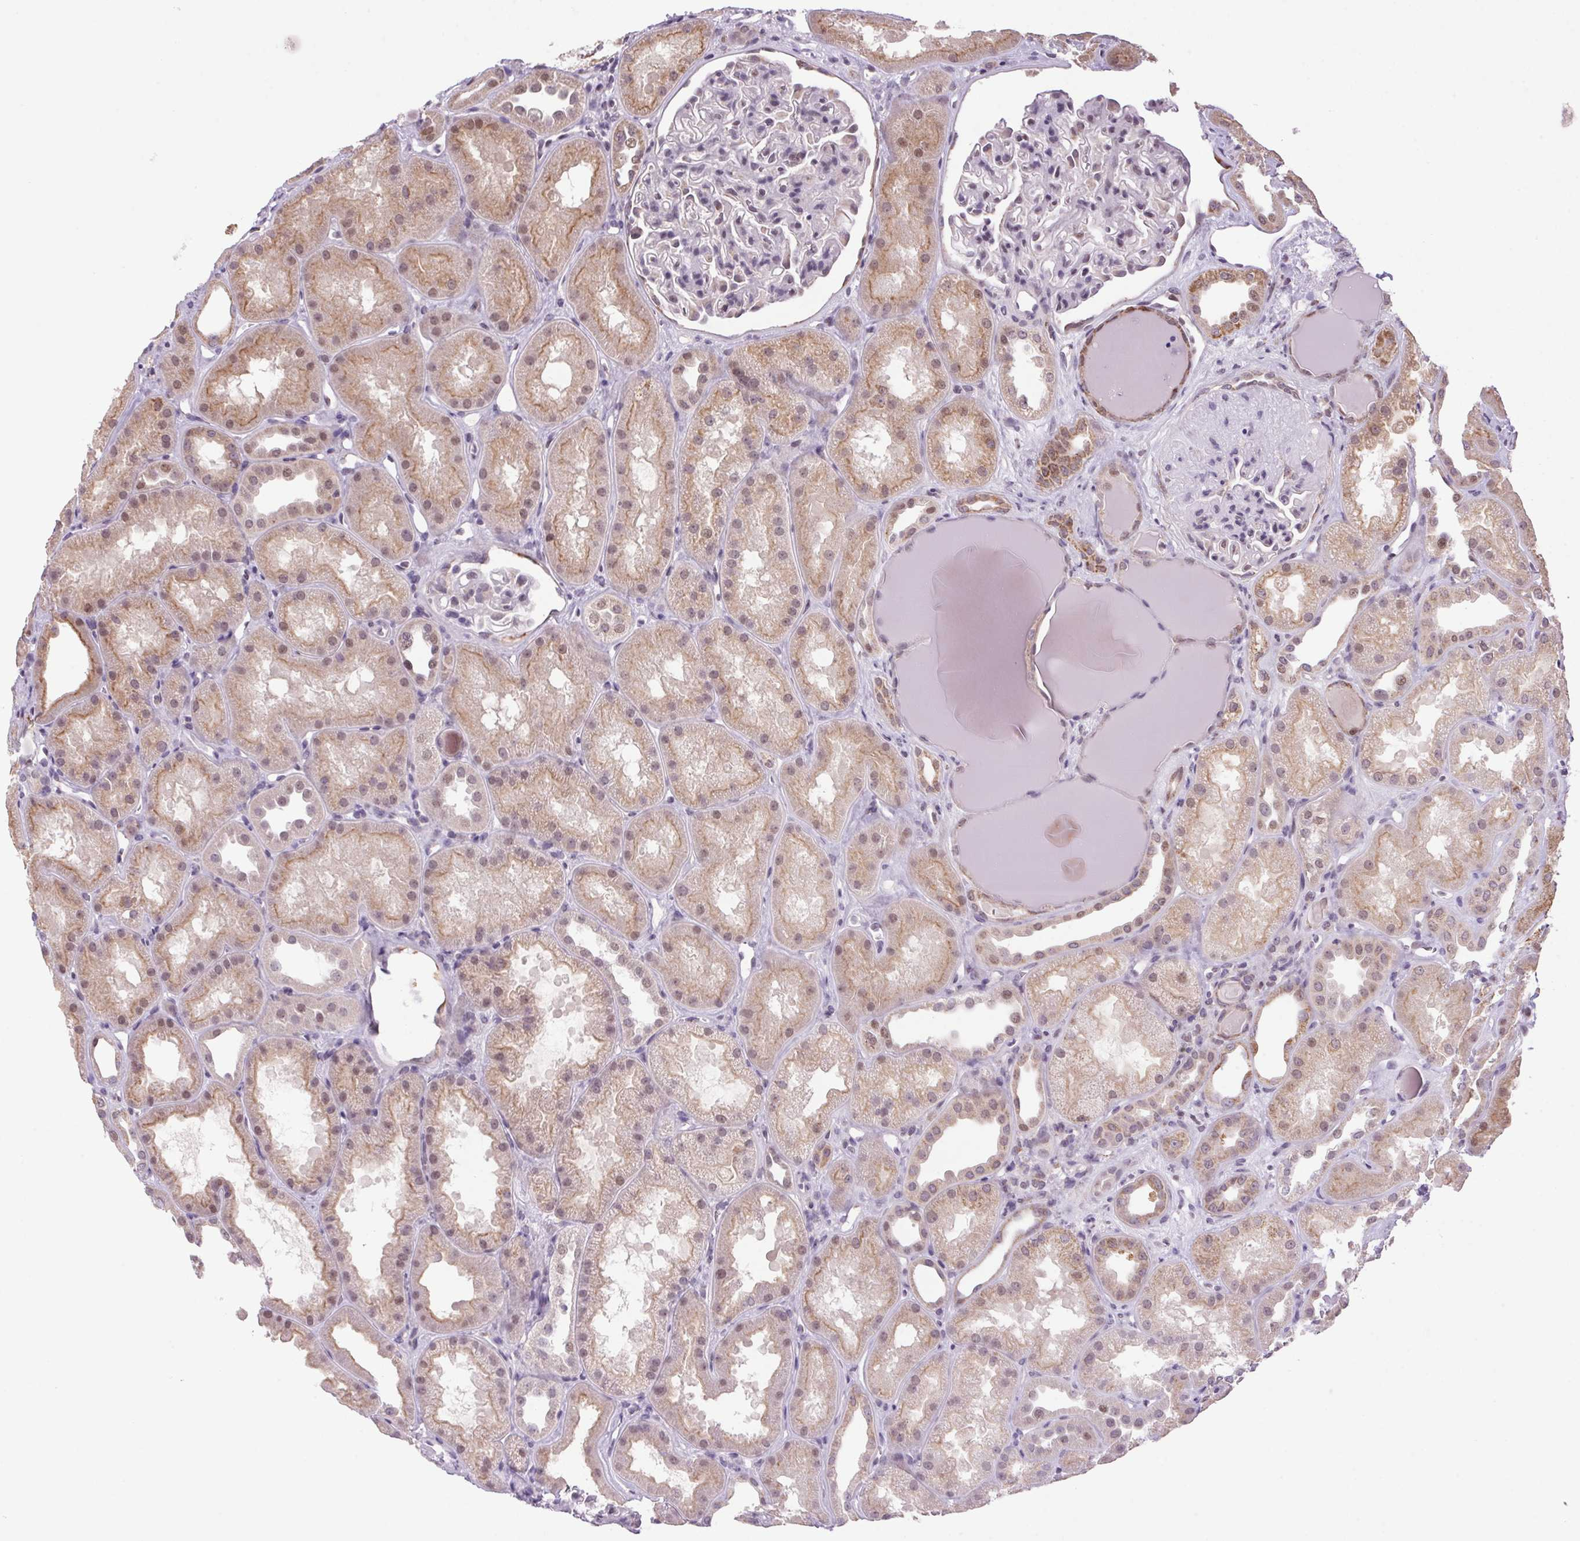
{"staining": {"intensity": "negative", "quantity": "none", "location": "none"}, "tissue": "kidney", "cell_type": "Cells in glomeruli", "image_type": "normal", "snomed": [{"axis": "morphology", "description": "Normal tissue, NOS"}, {"axis": "topography", "description": "Kidney"}], "caption": "The image shows no staining of cells in glomeruli in unremarkable kidney. Nuclei are stained in blue.", "gene": "AKR1E2", "patient": {"sex": "male", "age": 61}}